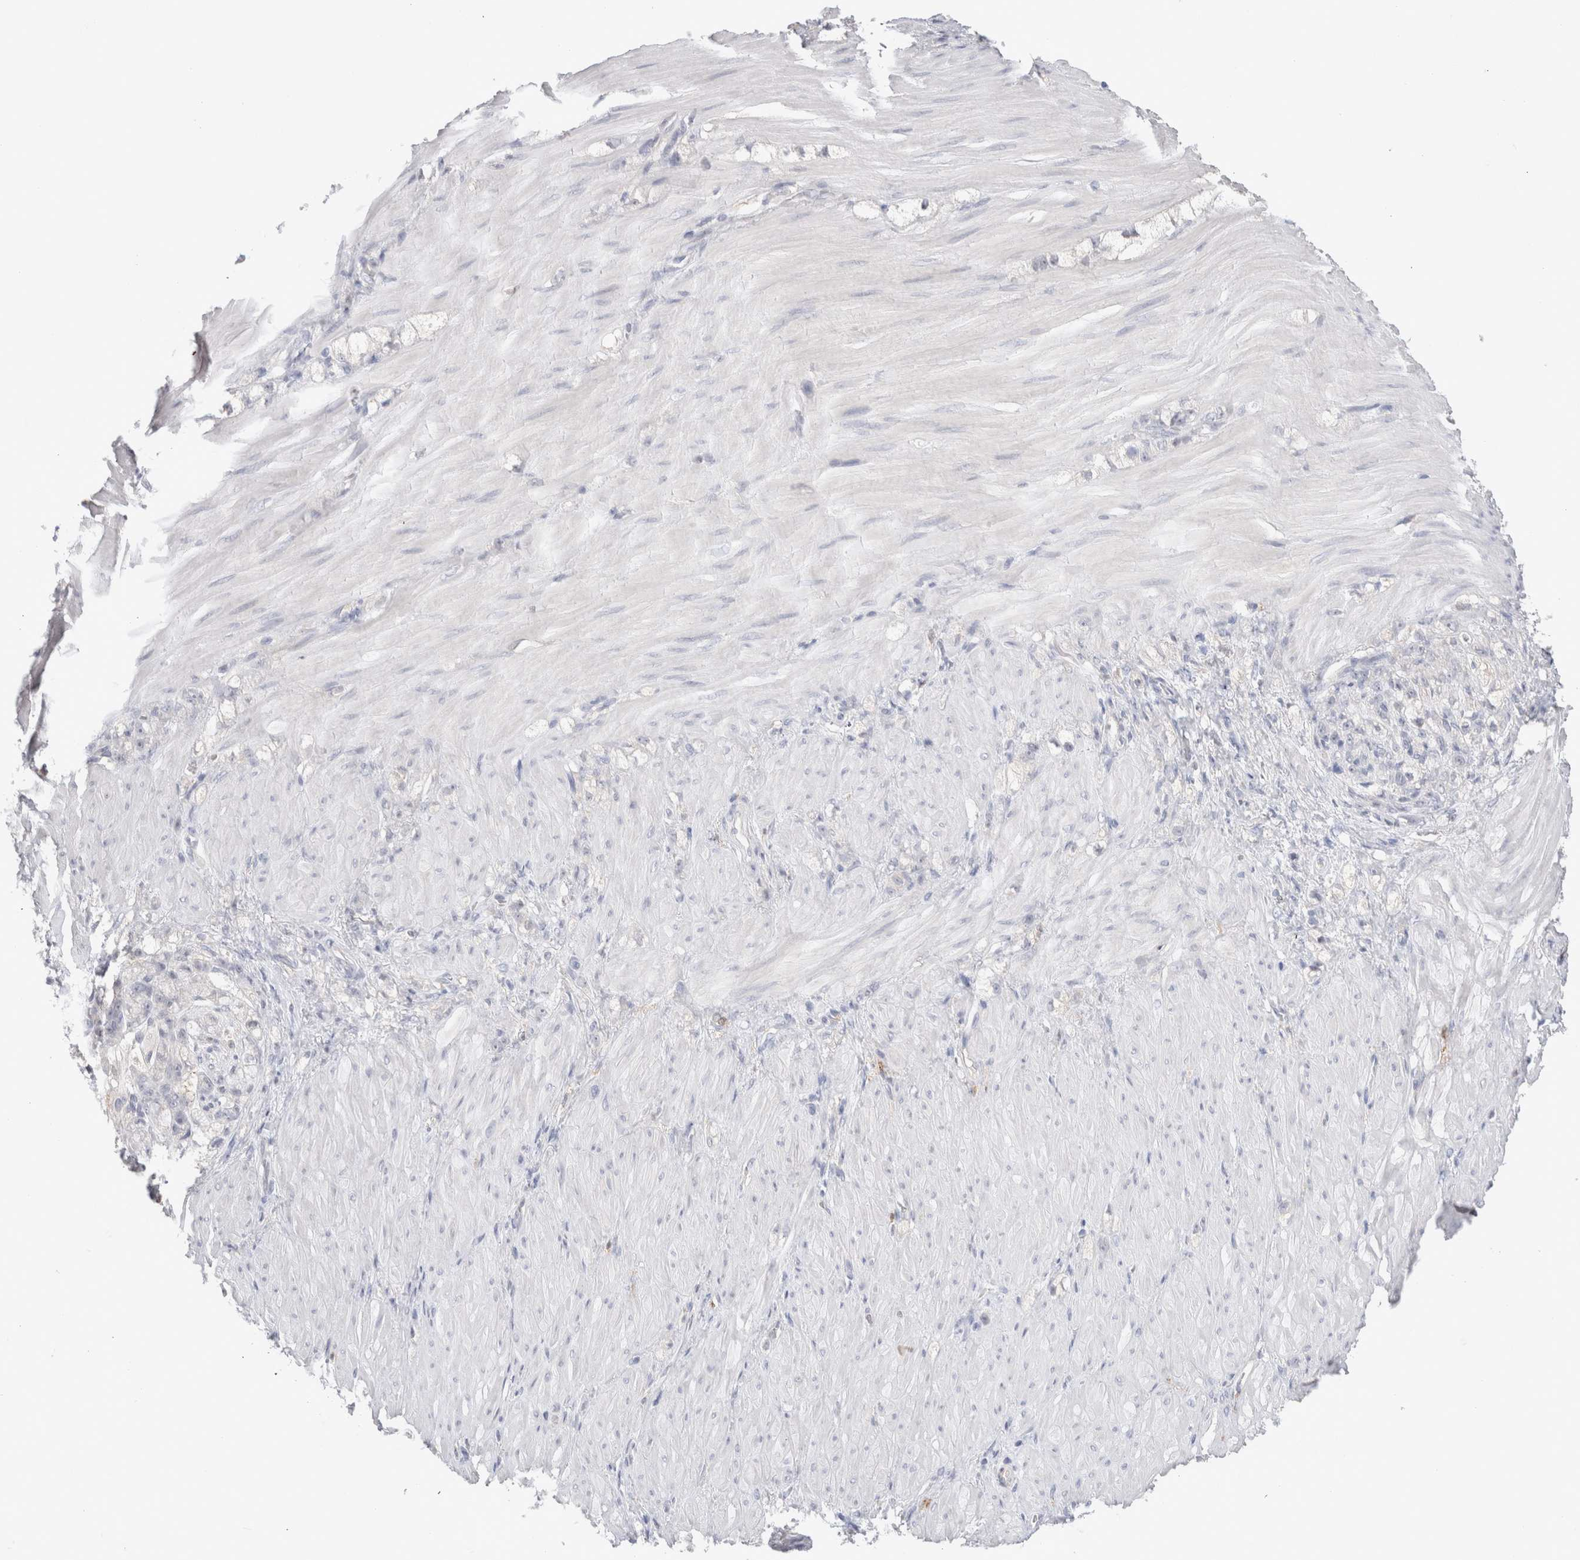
{"staining": {"intensity": "negative", "quantity": "none", "location": "none"}, "tissue": "stomach cancer", "cell_type": "Tumor cells", "image_type": "cancer", "snomed": [{"axis": "morphology", "description": "Normal tissue, NOS"}, {"axis": "morphology", "description": "Adenocarcinoma, NOS"}, {"axis": "topography", "description": "Stomach"}], "caption": "High power microscopy photomicrograph of an immunohistochemistry (IHC) histopathology image of adenocarcinoma (stomach), revealing no significant positivity in tumor cells.", "gene": "HPGDS", "patient": {"sex": "male", "age": 82}}